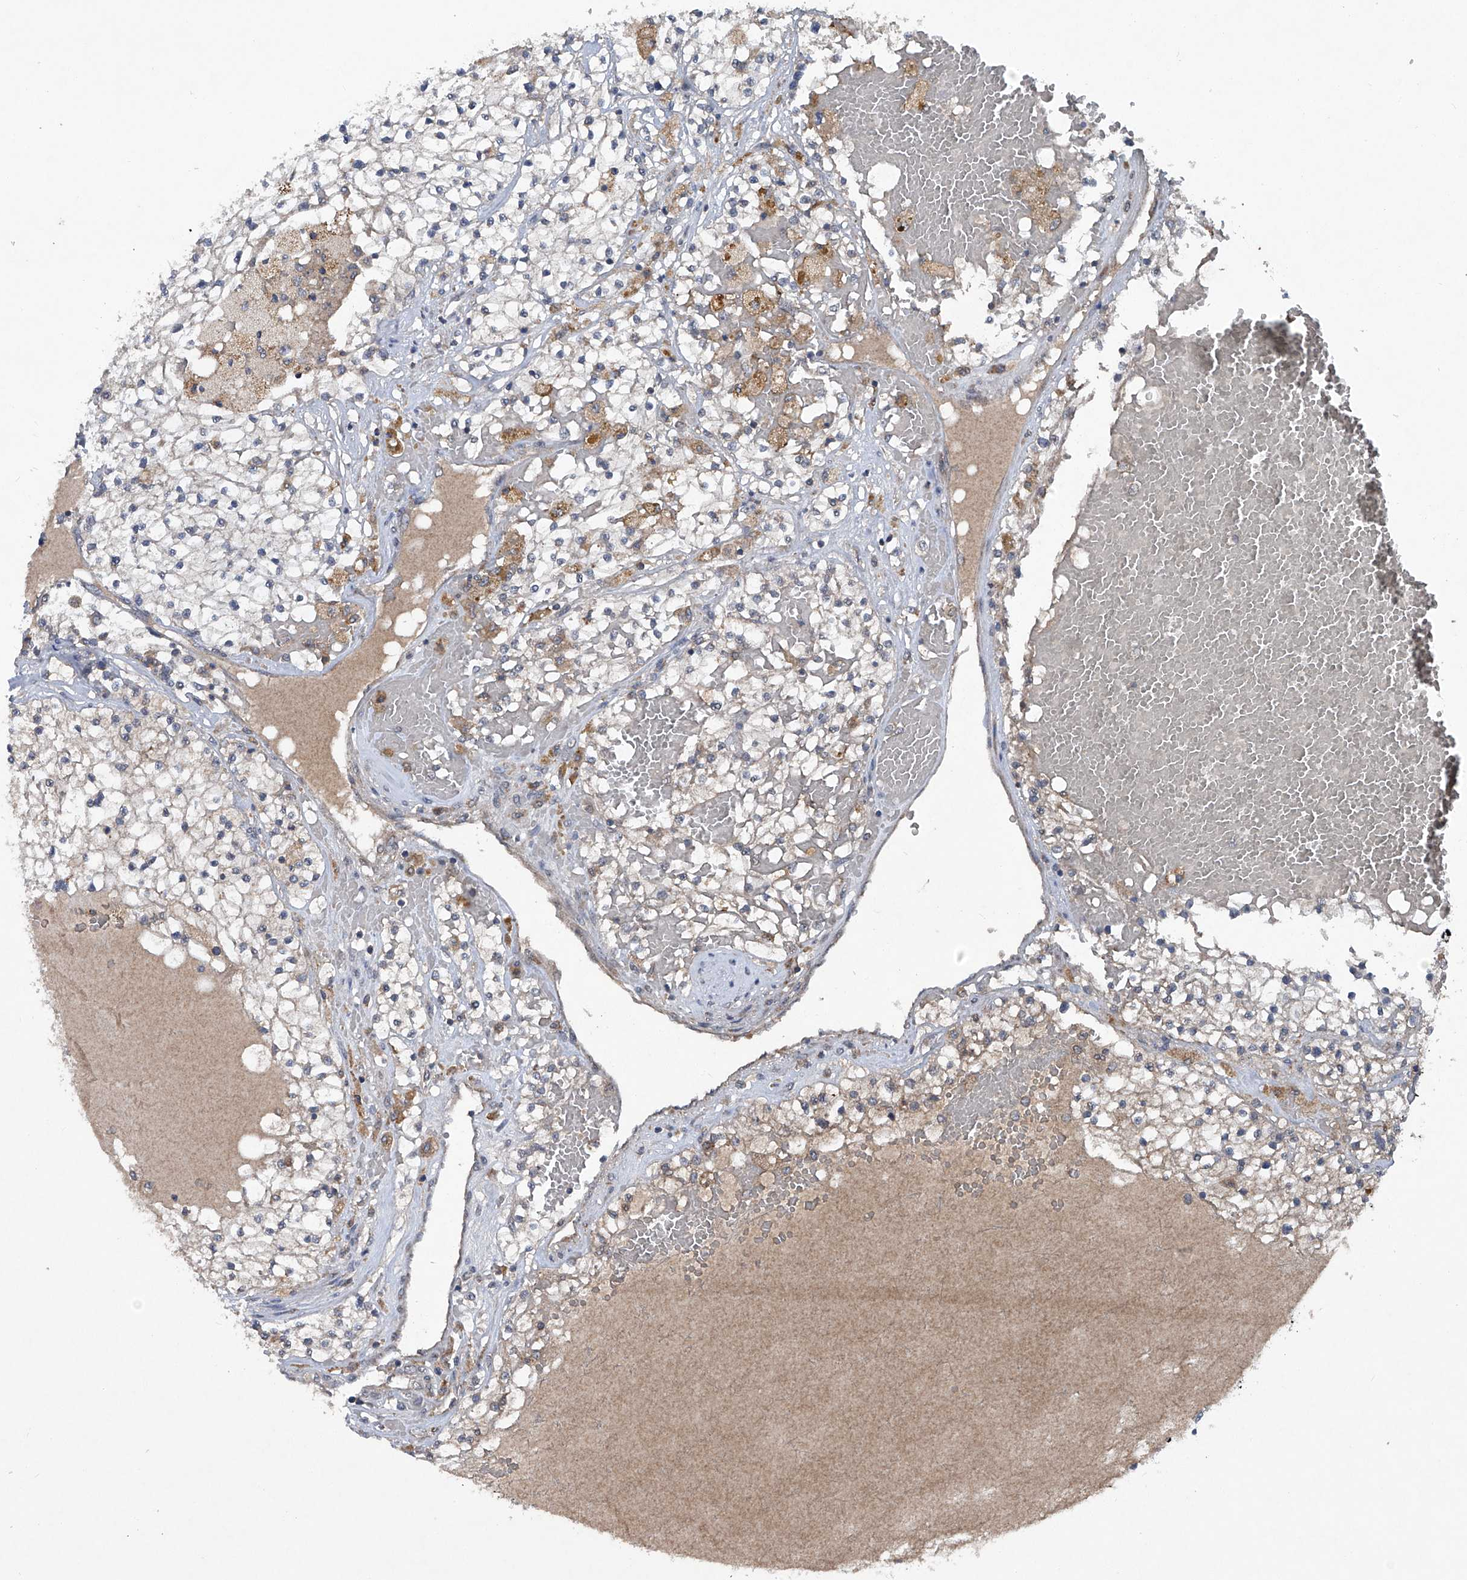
{"staining": {"intensity": "weak", "quantity": "<25%", "location": "cytoplasmic/membranous"}, "tissue": "renal cancer", "cell_type": "Tumor cells", "image_type": "cancer", "snomed": [{"axis": "morphology", "description": "Normal tissue, NOS"}, {"axis": "morphology", "description": "Adenocarcinoma, NOS"}, {"axis": "topography", "description": "Kidney"}], "caption": "Tumor cells show no significant protein positivity in renal adenocarcinoma.", "gene": "SUMF2", "patient": {"sex": "male", "age": 68}}